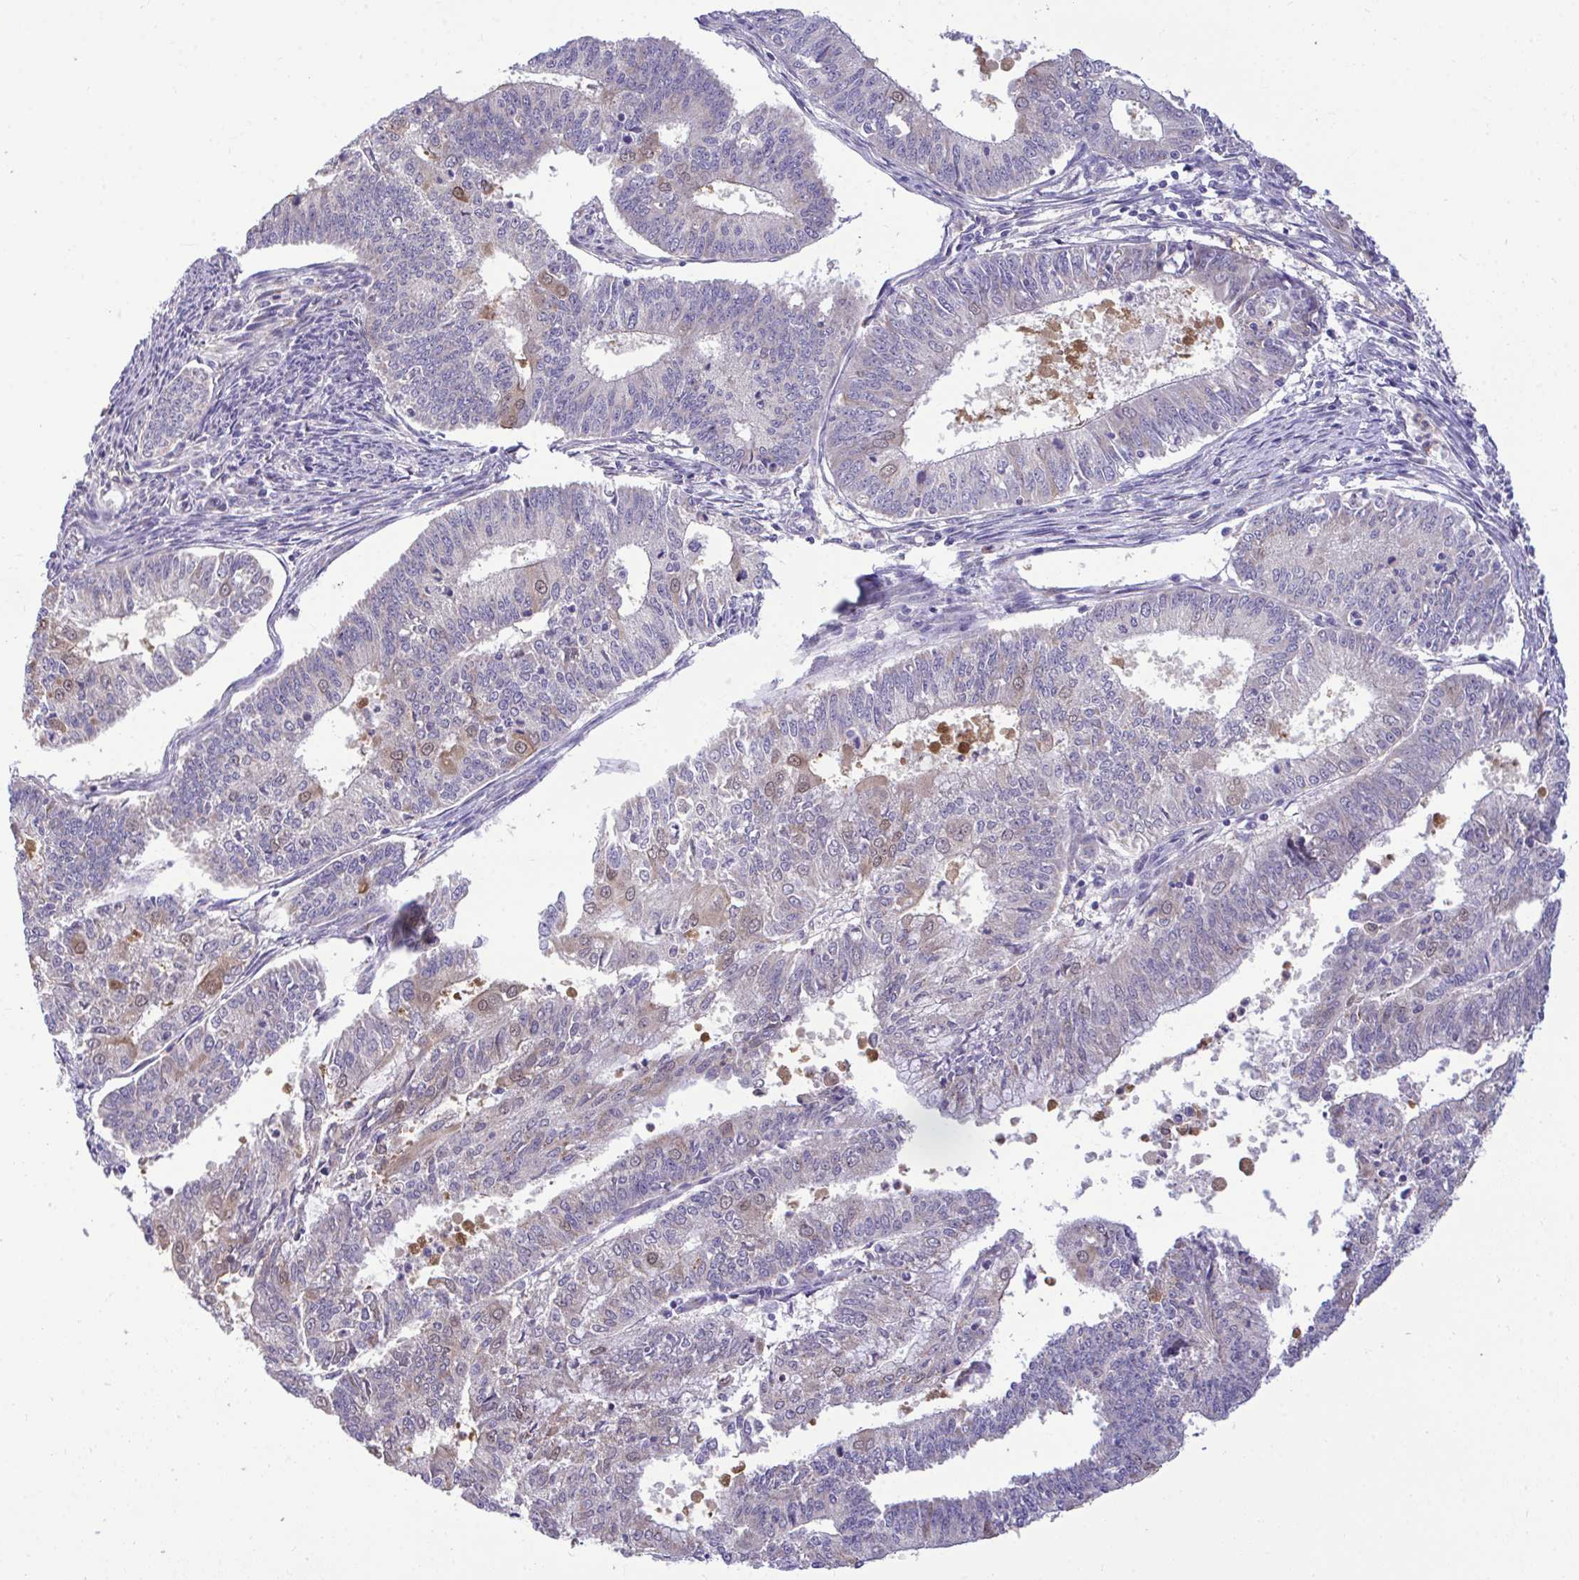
{"staining": {"intensity": "moderate", "quantity": "<25%", "location": "cytoplasmic/membranous"}, "tissue": "endometrial cancer", "cell_type": "Tumor cells", "image_type": "cancer", "snomed": [{"axis": "morphology", "description": "Adenocarcinoma, NOS"}, {"axis": "topography", "description": "Endometrium"}], "caption": "Protein staining of endometrial cancer (adenocarcinoma) tissue displays moderate cytoplasmic/membranous positivity in about <25% of tumor cells.", "gene": "SARS2", "patient": {"sex": "female", "age": 61}}